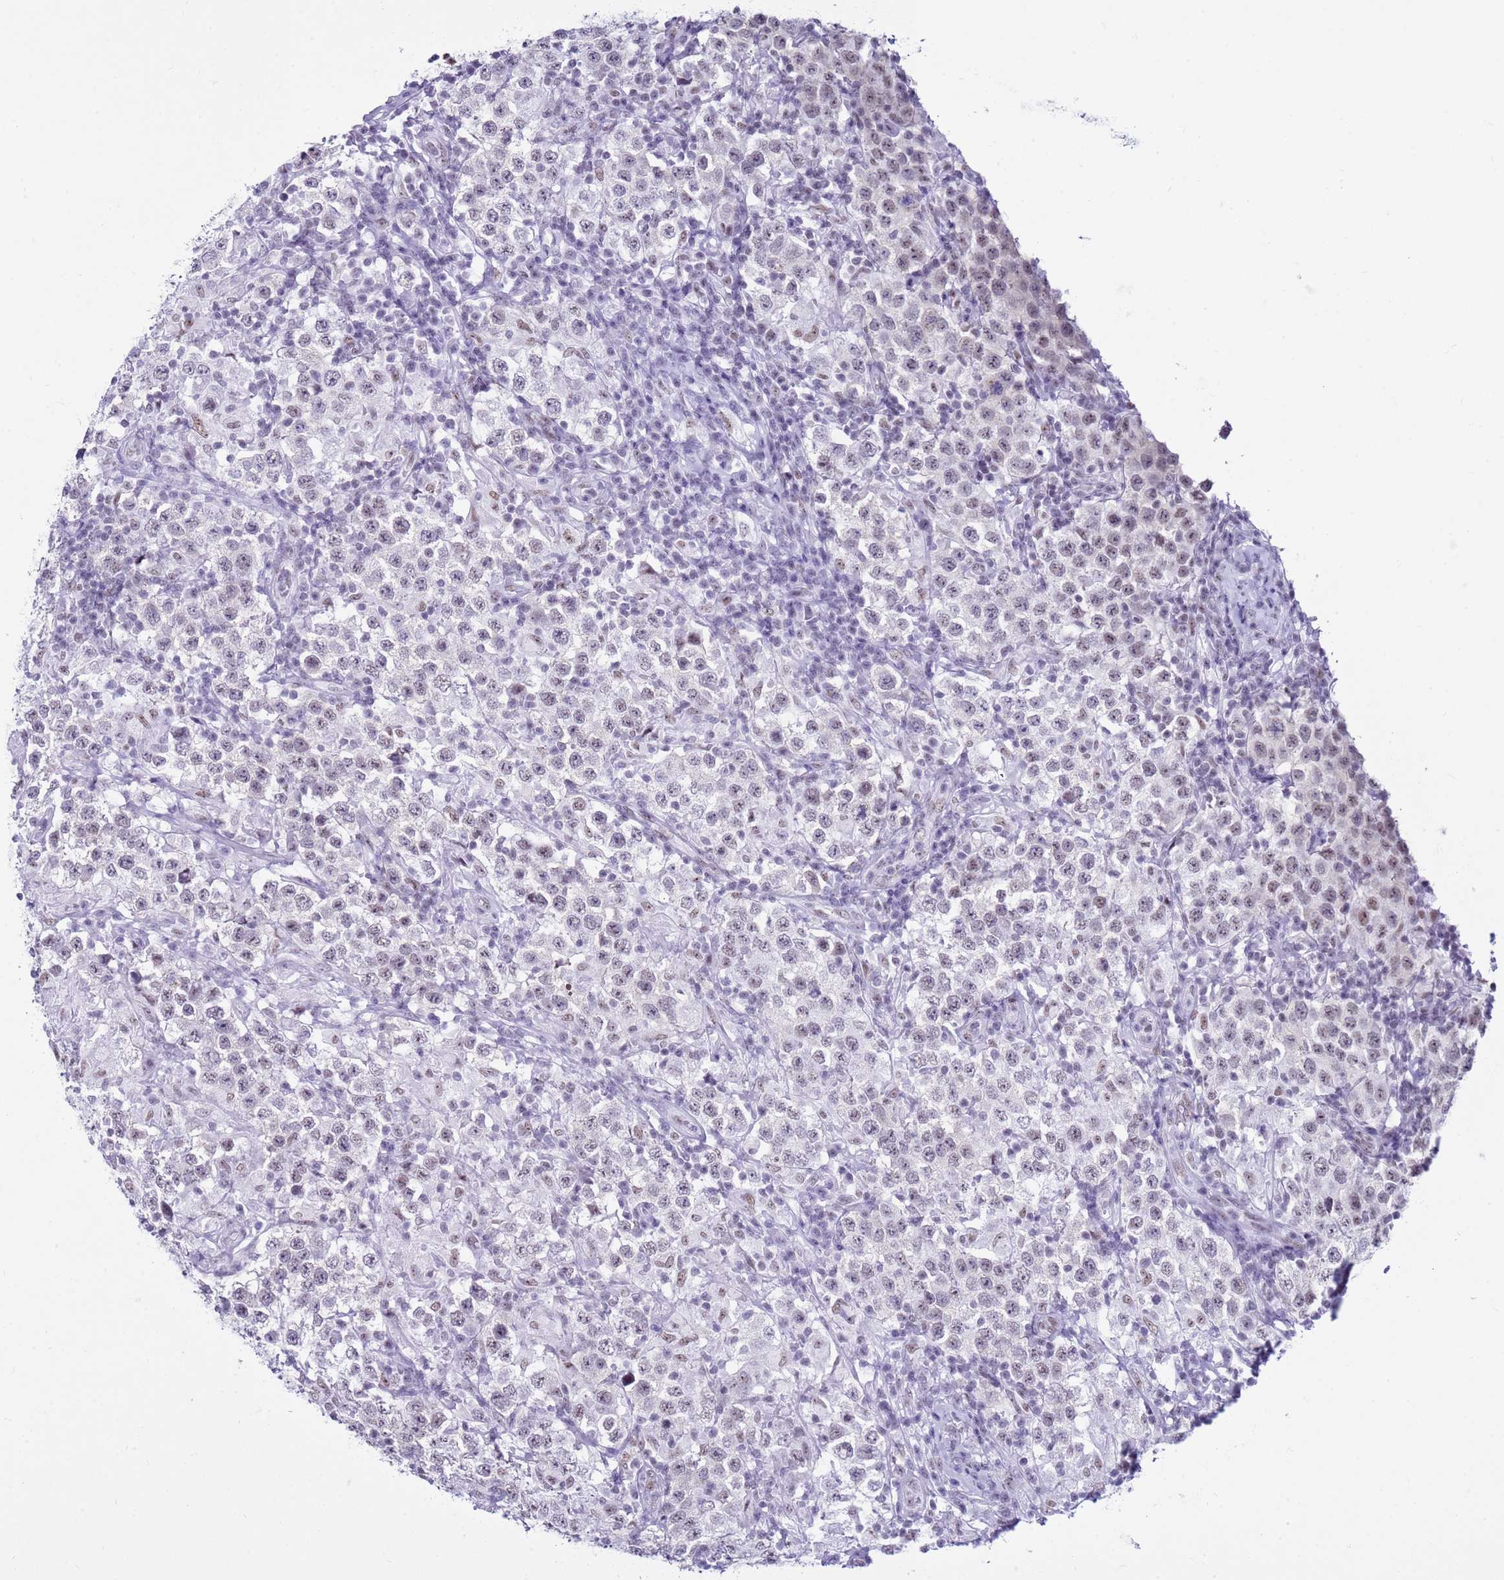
{"staining": {"intensity": "weak", "quantity": "<25%", "location": "nuclear"}, "tissue": "testis cancer", "cell_type": "Tumor cells", "image_type": "cancer", "snomed": [{"axis": "morphology", "description": "Seminoma, NOS"}, {"axis": "morphology", "description": "Carcinoma, Embryonal, NOS"}, {"axis": "topography", "description": "Testis"}], "caption": "High magnification brightfield microscopy of embryonal carcinoma (testis) stained with DAB (3,3'-diaminobenzidine) (brown) and counterstained with hematoxylin (blue): tumor cells show no significant expression. (Brightfield microscopy of DAB IHC at high magnification).", "gene": "DHX15", "patient": {"sex": "male", "age": 41}}